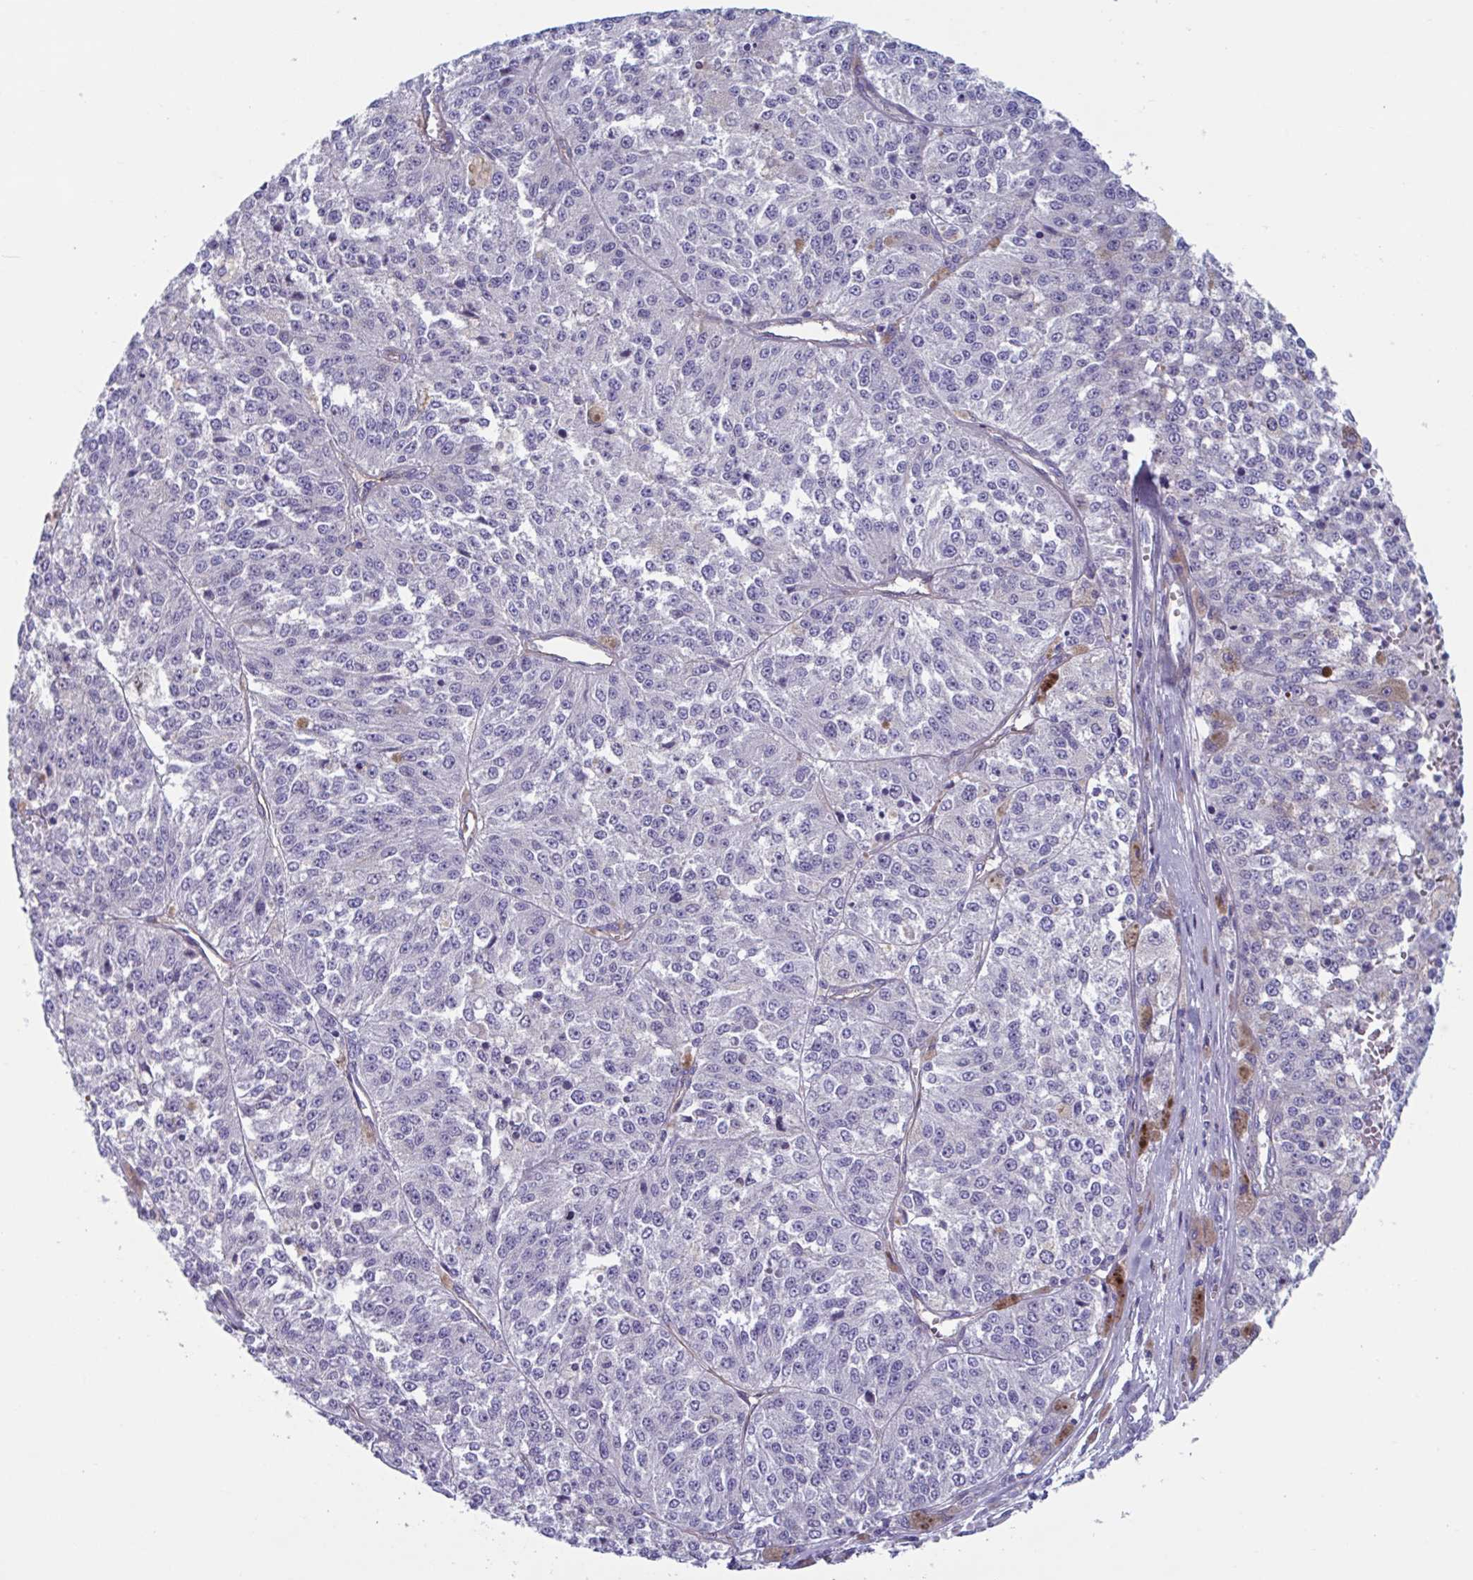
{"staining": {"intensity": "negative", "quantity": "none", "location": "none"}, "tissue": "melanoma", "cell_type": "Tumor cells", "image_type": "cancer", "snomed": [{"axis": "morphology", "description": "Malignant melanoma, Metastatic site"}, {"axis": "topography", "description": "Lymph node"}], "caption": "Immunohistochemistry image of neoplastic tissue: malignant melanoma (metastatic site) stained with DAB demonstrates no significant protein staining in tumor cells. The staining is performed using DAB (3,3'-diaminobenzidine) brown chromogen with nuclei counter-stained in using hematoxylin.", "gene": "LPIN3", "patient": {"sex": "female", "age": 64}}